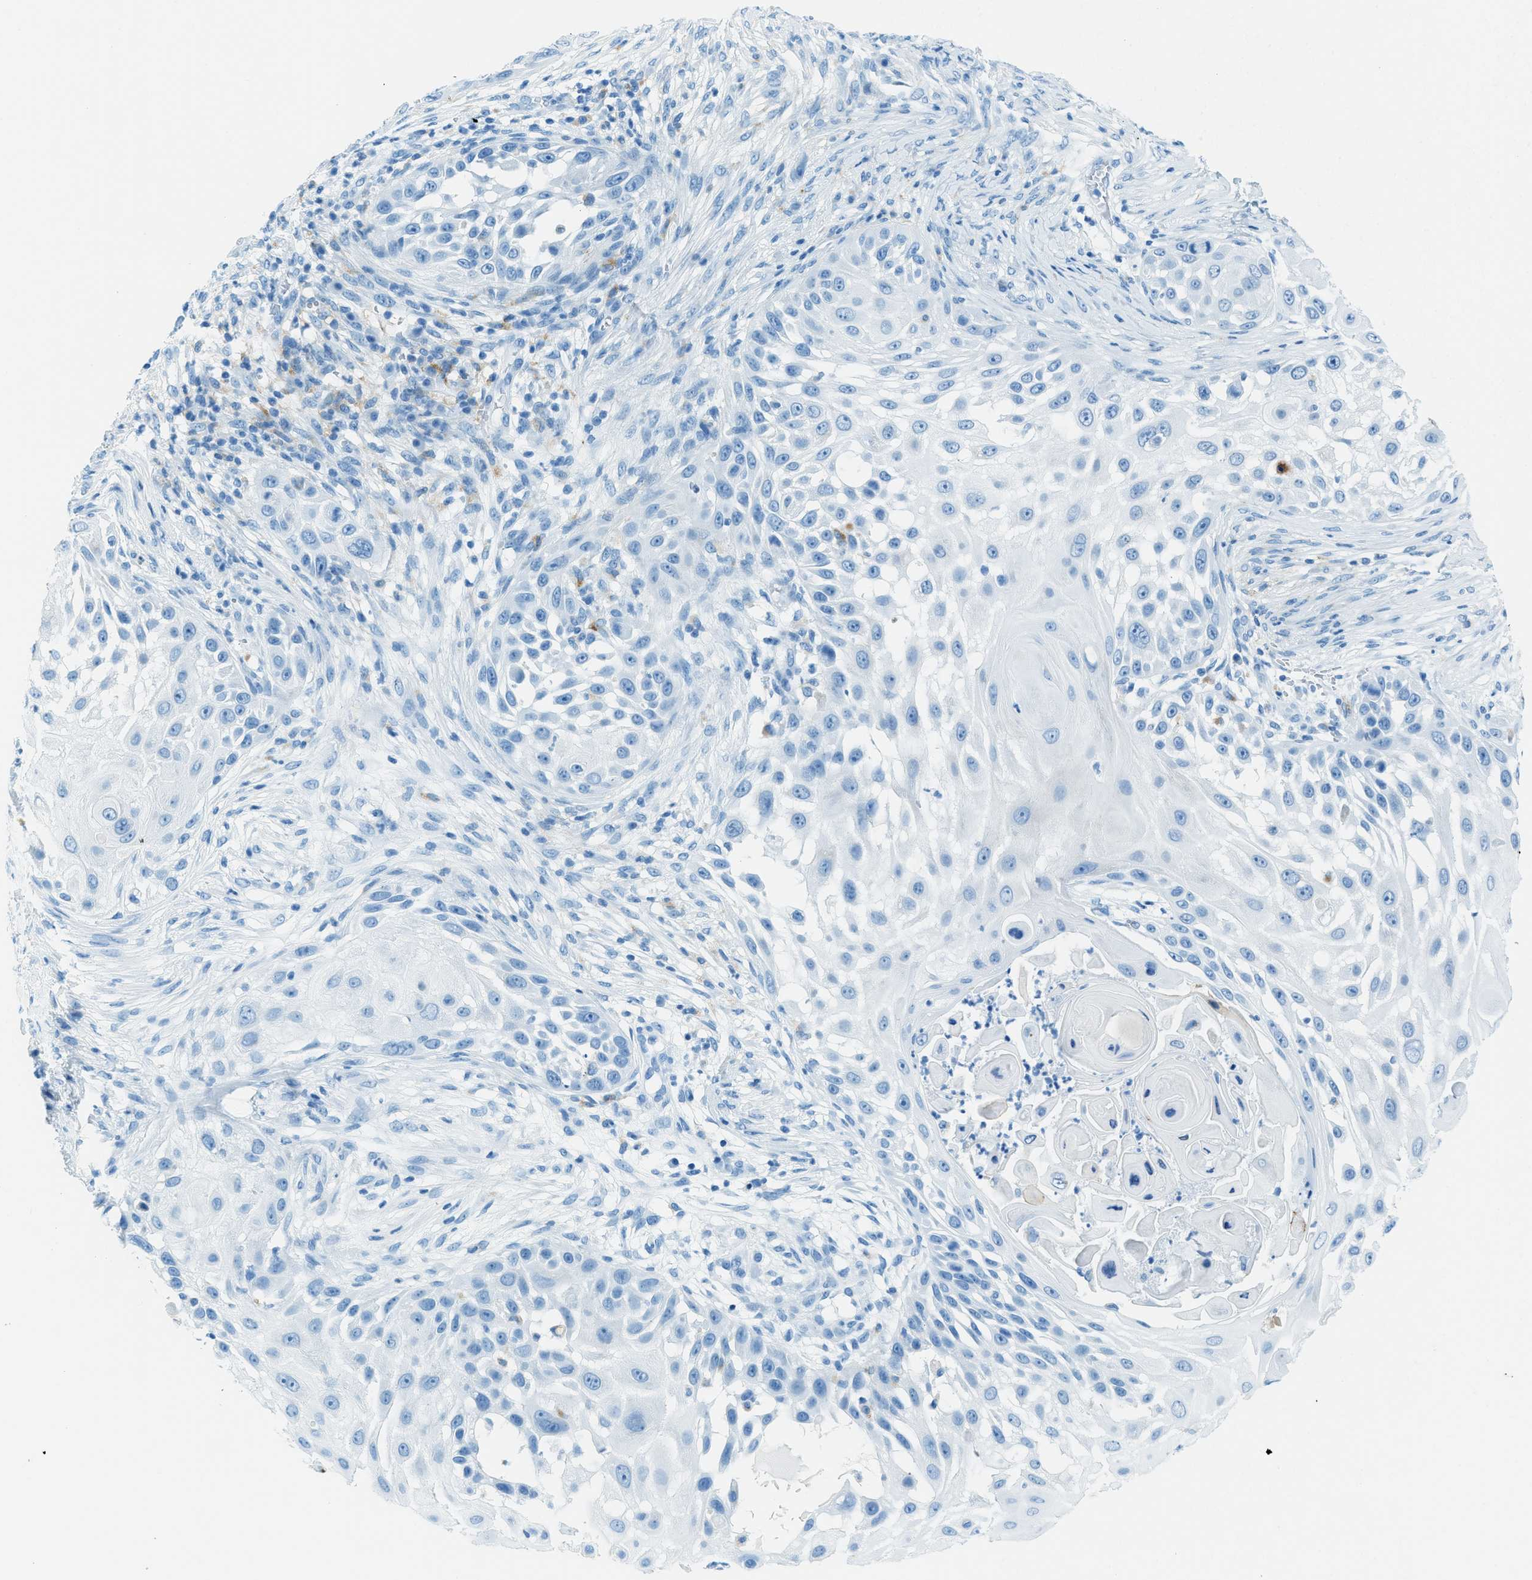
{"staining": {"intensity": "negative", "quantity": "none", "location": "none"}, "tissue": "skin cancer", "cell_type": "Tumor cells", "image_type": "cancer", "snomed": [{"axis": "morphology", "description": "Squamous cell carcinoma, NOS"}, {"axis": "topography", "description": "Skin"}], "caption": "A high-resolution micrograph shows IHC staining of skin squamous cell carcinoma, which exhibits no significant positivity in tumor cells. (Brightfield microscopy of DAB (3,3'-diaminobenzidine) IHC at high magnification).", "gene": "C21orf62", "patient": {"sex": "female", "age": 44}}